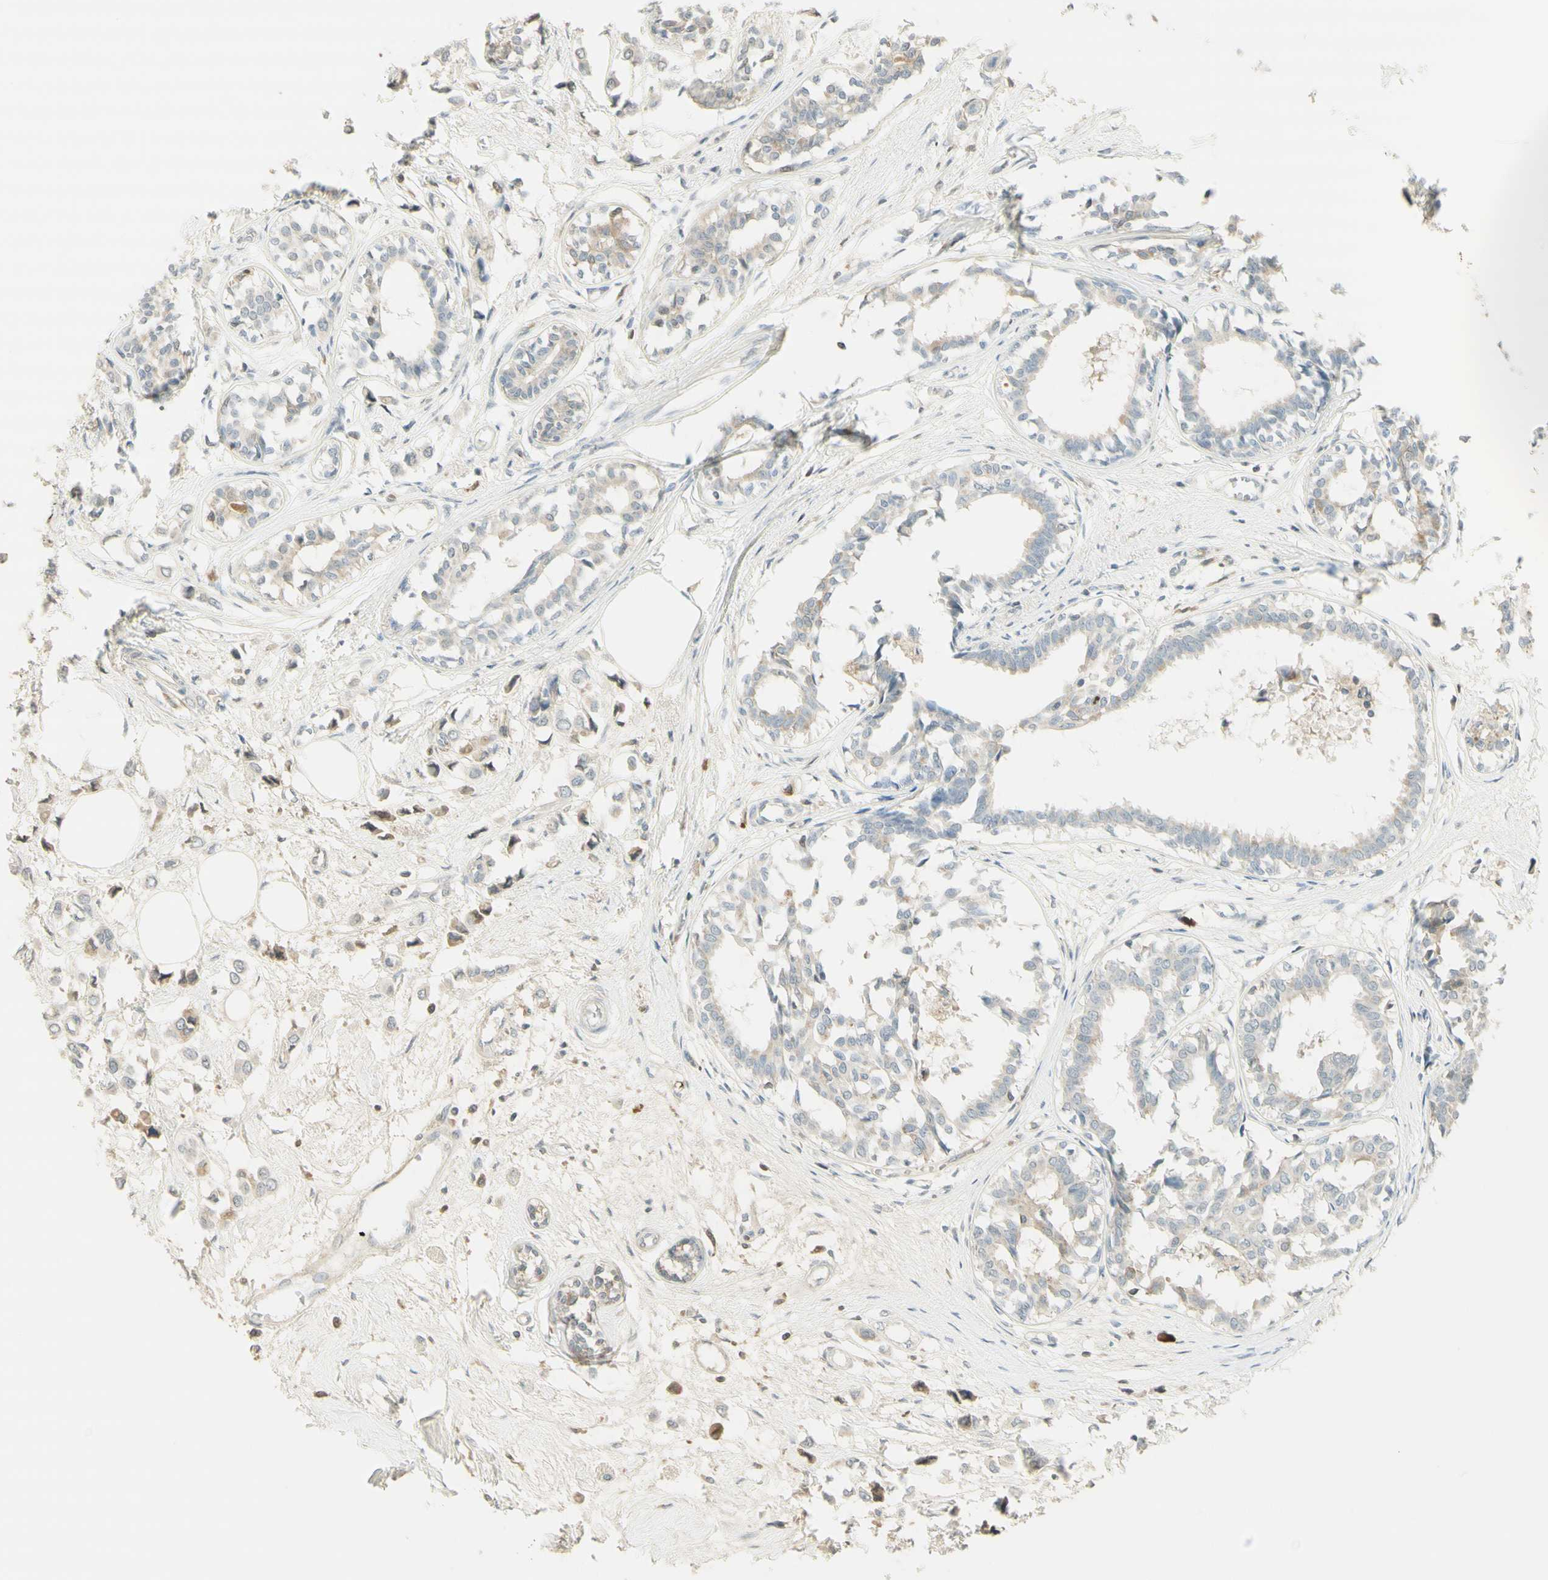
{"staining": {"intensity": "weak", "quantity": ">75%", "location": "cytoplasmic/membranous"}, "tissue": "breast cancer", "cell_type": "Tumor cells", "image_type": "cancer", "snomed": [{"axis": "morphology", "description": "Lobular carcinoma"}, {"axis": "topography", "description": "Breast"}], "caption": "Immunohistochemistry (IHC) photomicrograph of neoplastic tissue: lobular carcinoma (breast) stained using IHC demonstrates low levels of weak protein expression localized specifically in the cytoplasmic/membranous of tumor cells, appearing as a cytoplasmic/membranous brown color.", "gene": "NID1", "patient": {"sex": "female", "age": 51}}